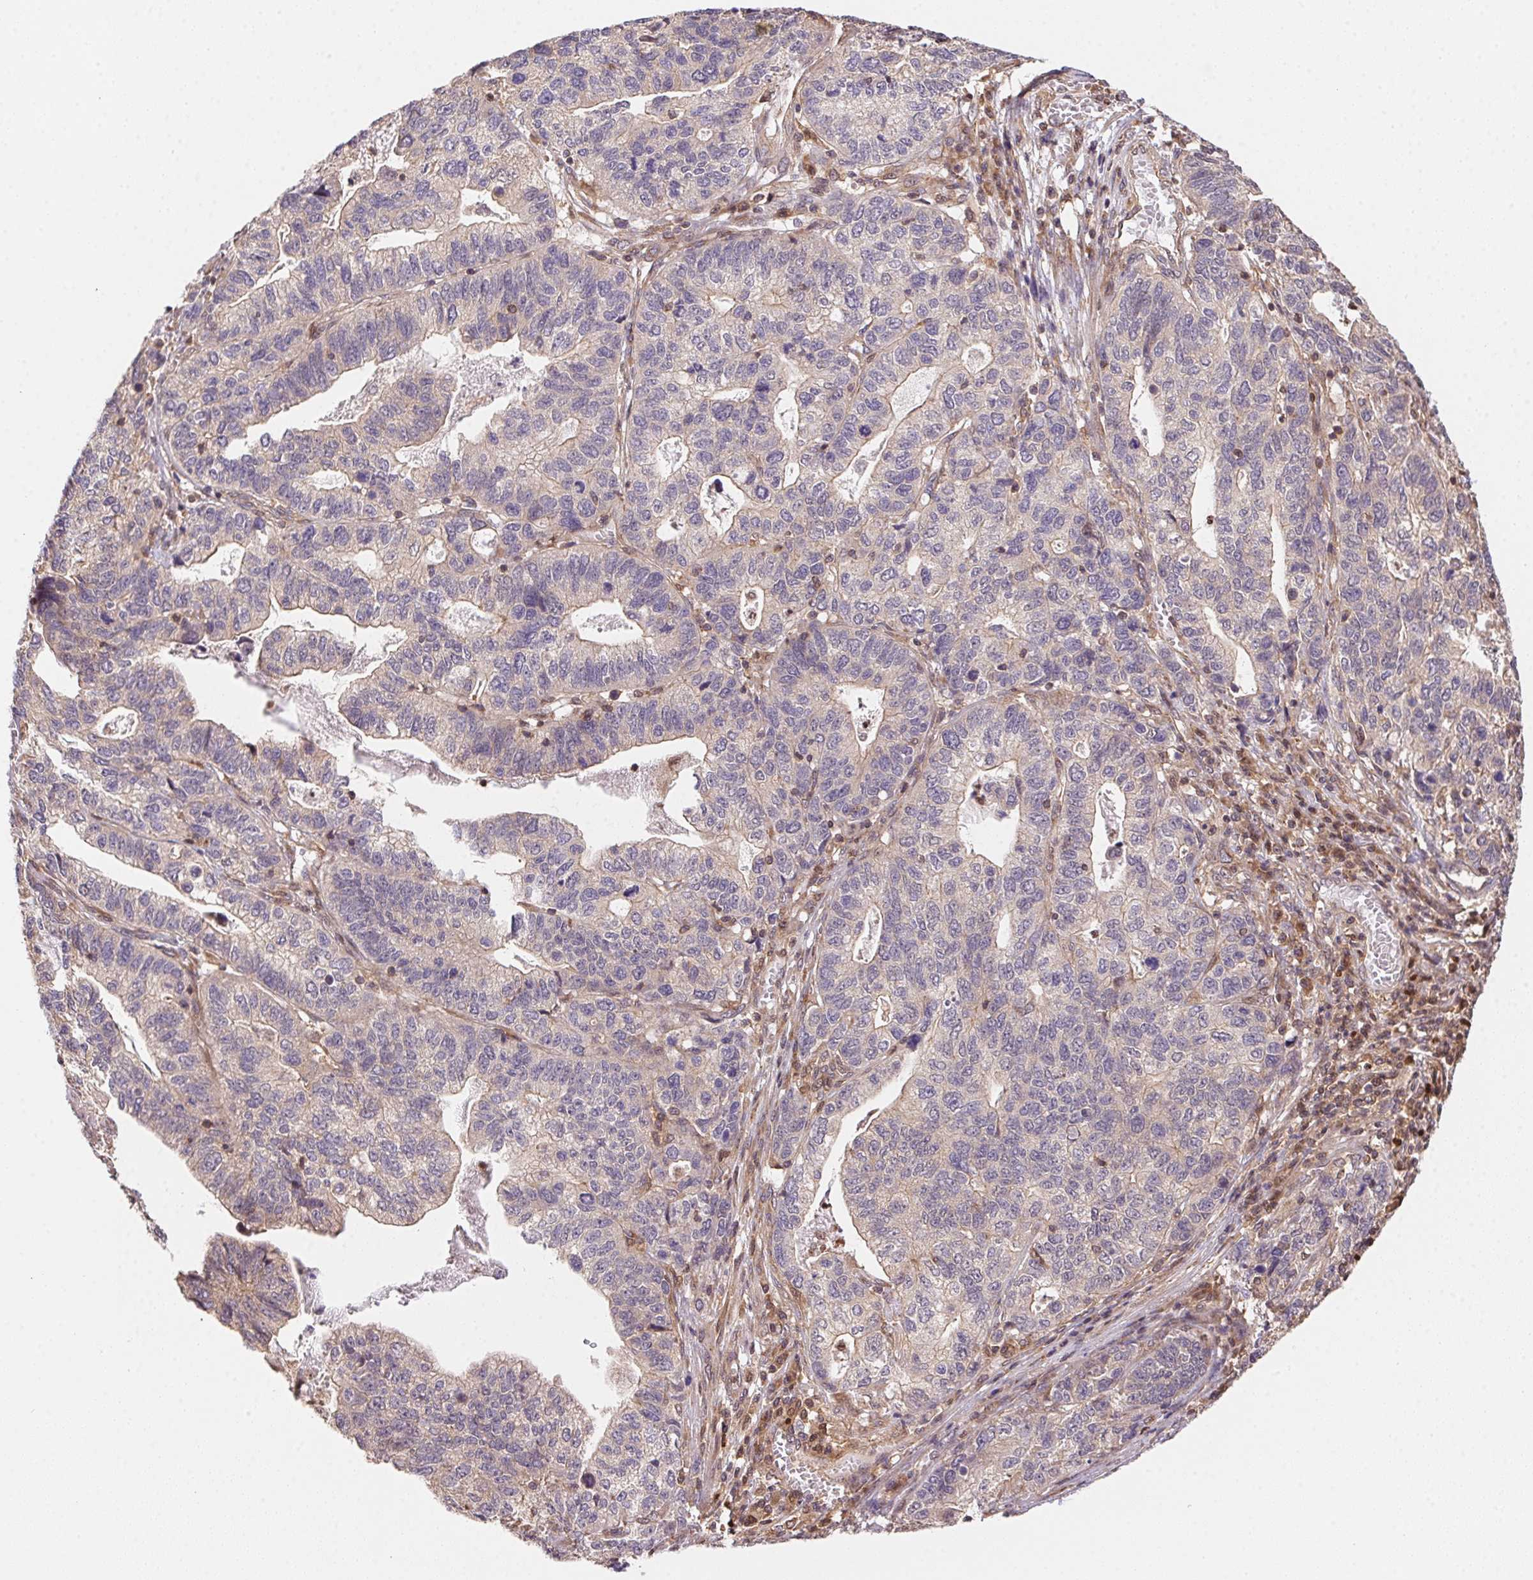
{"staining": {"intensity": "weak", "quantity": "<25%", "location": "cytoplasmic/membranous"}, "tissue": "stomach cancer", "cell_type": "Tumor cells", "image_type": "cancer", "snomed": [{"axis": "morphology", "description": "Adenocarcinoma, NOS"}, {"axis": "topography", "description": "Stomach, upper"}], "caption": "There is no significant expression in tumor cells of stomach cancer.", "gene": "MEX3D", "patient": {"sex": "female", "age": 67}}